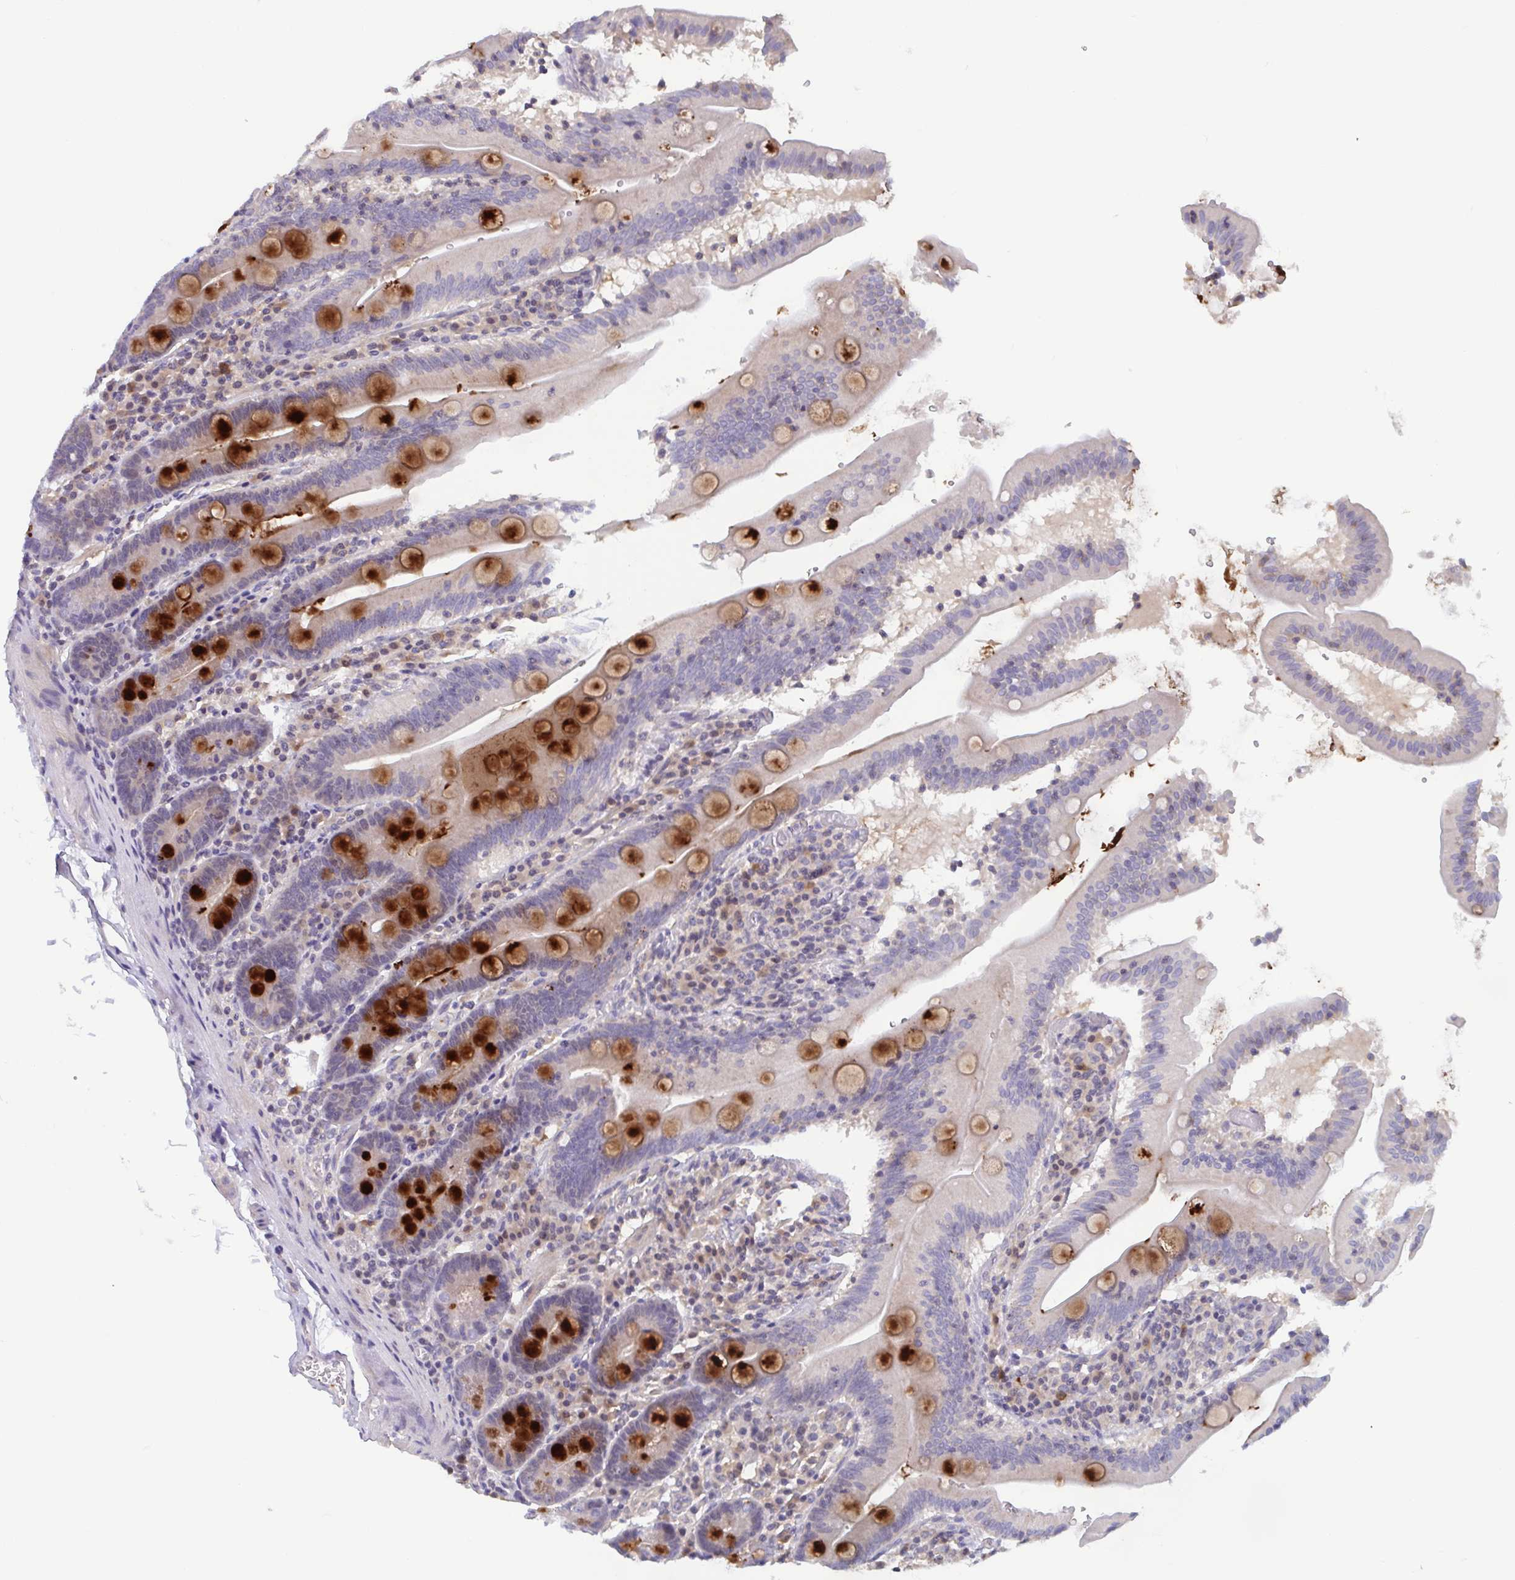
{"staining": {"intensity": "strong", "quantity": "25%-75%", "location": "cytoplasmic/membranous"}, "tissue": "small intestine", "cell_type": "Glandular cells", "image_type": "normal", "snomed": [{"axis": "morphology", "description": "Normal tissue, NOS"}, {"axis": "topography", "description": "Small intestine"}], "caption": "Small intestine stained with DAB (3,3'-diaminobenzidine) immunohistochemistry (IHC) displays high levels of strong cytoplasmic/membranous positivity in approximately 25%-75% of glandular cells. (Brightfield microscopy of DAB IHC at high magnification).", "gene": "LRRC38", "patient": {"sex": "male", "age": 37}}